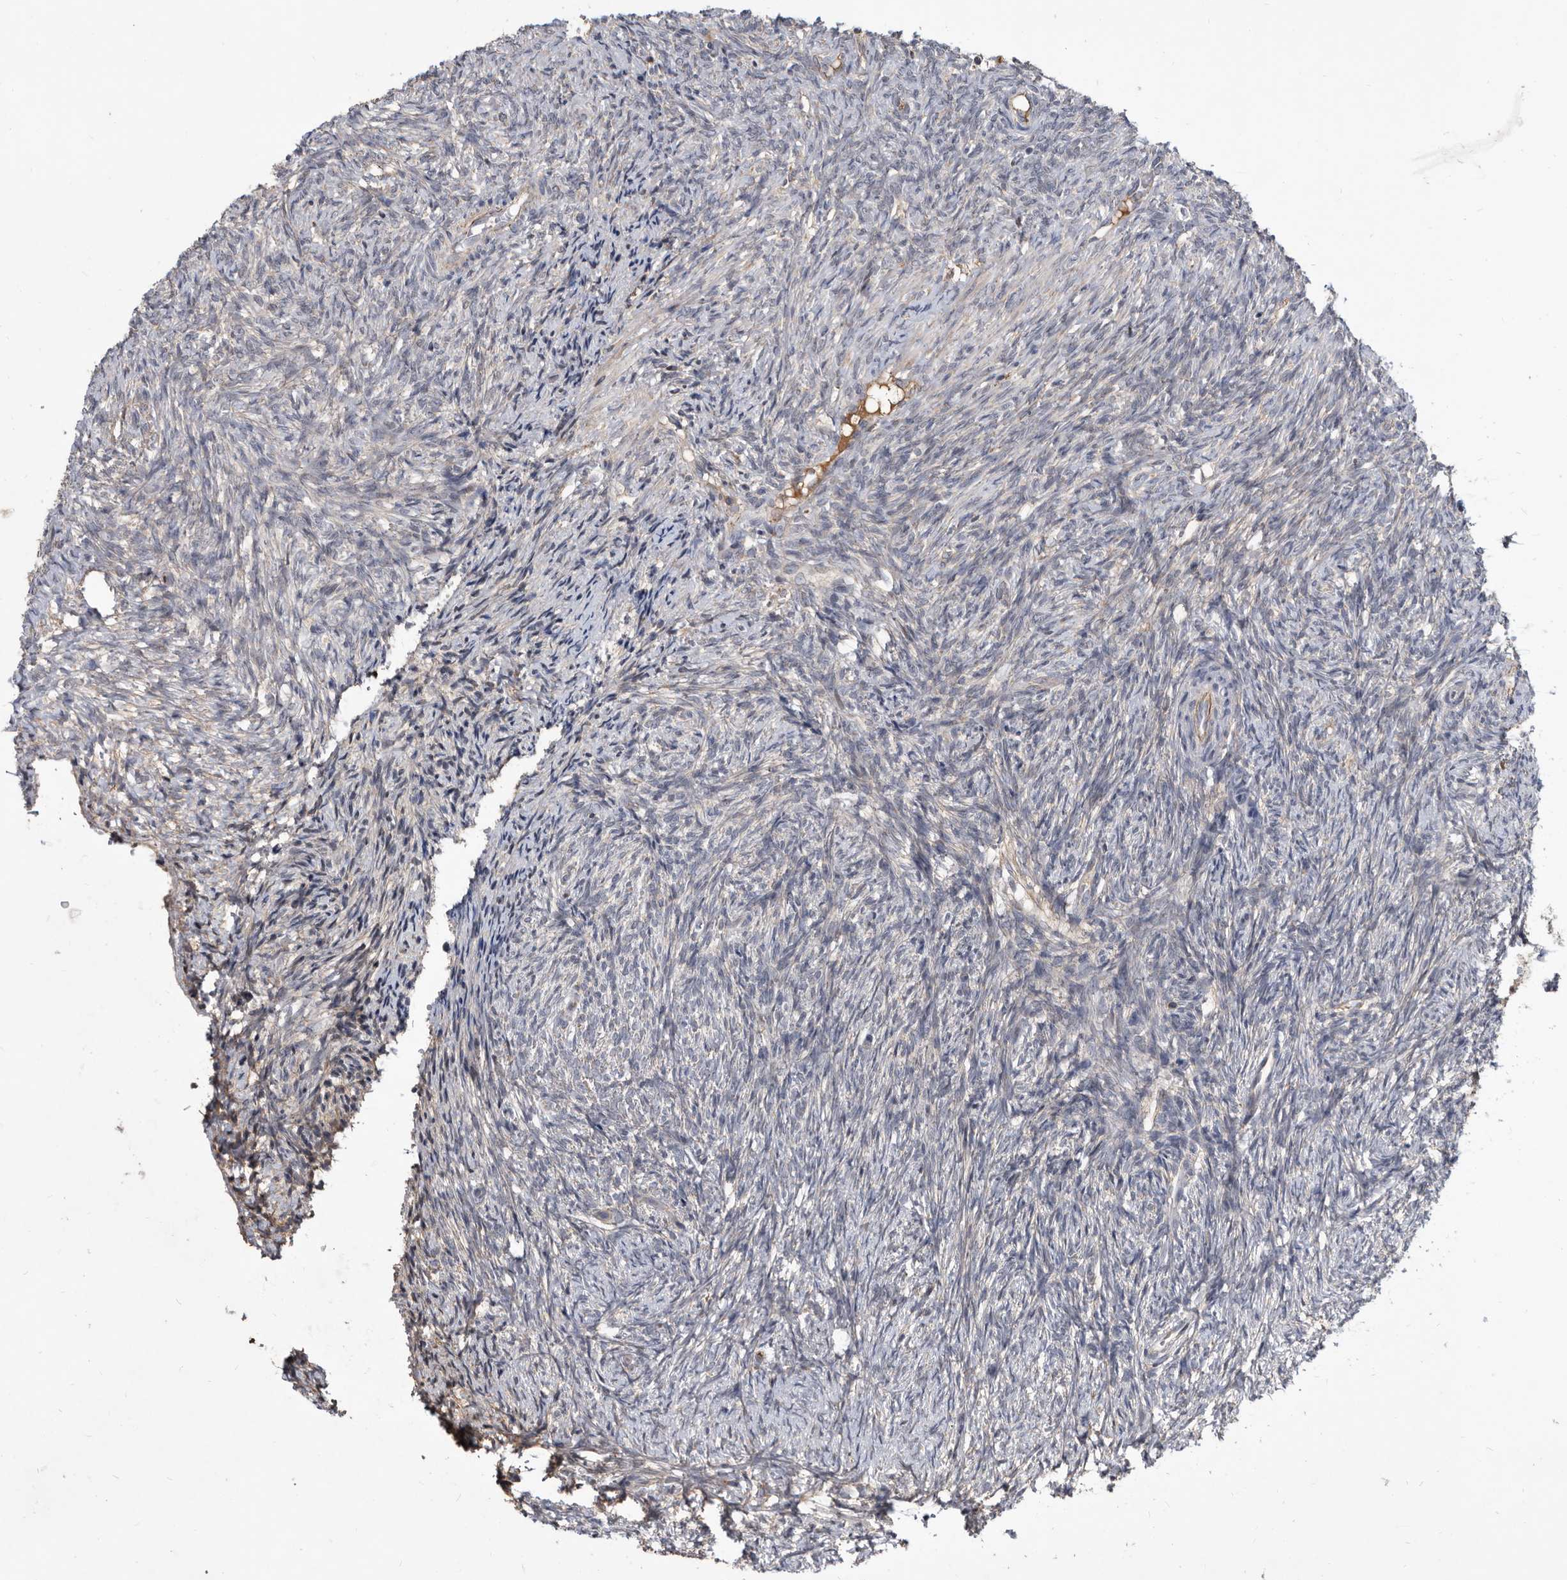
{"staining": {"intensity": "negative", "quantity": "none", "location": "none"}, "tissue": "ovary", "cell_type": "Follicle cells", "image_type": "normal", "snomed": [{"axis": "morphology", "description": "Normal tissue, NOS"}, {"axis": "topography", "description": "Ovary"}], "caption": "Follicle cells show no significant protein staining in normal ovary. (Brightfield microscopy of DAB IHC at high magnification).", "gene": "PI15", "patient": {"sex": "female", "age": 41}}